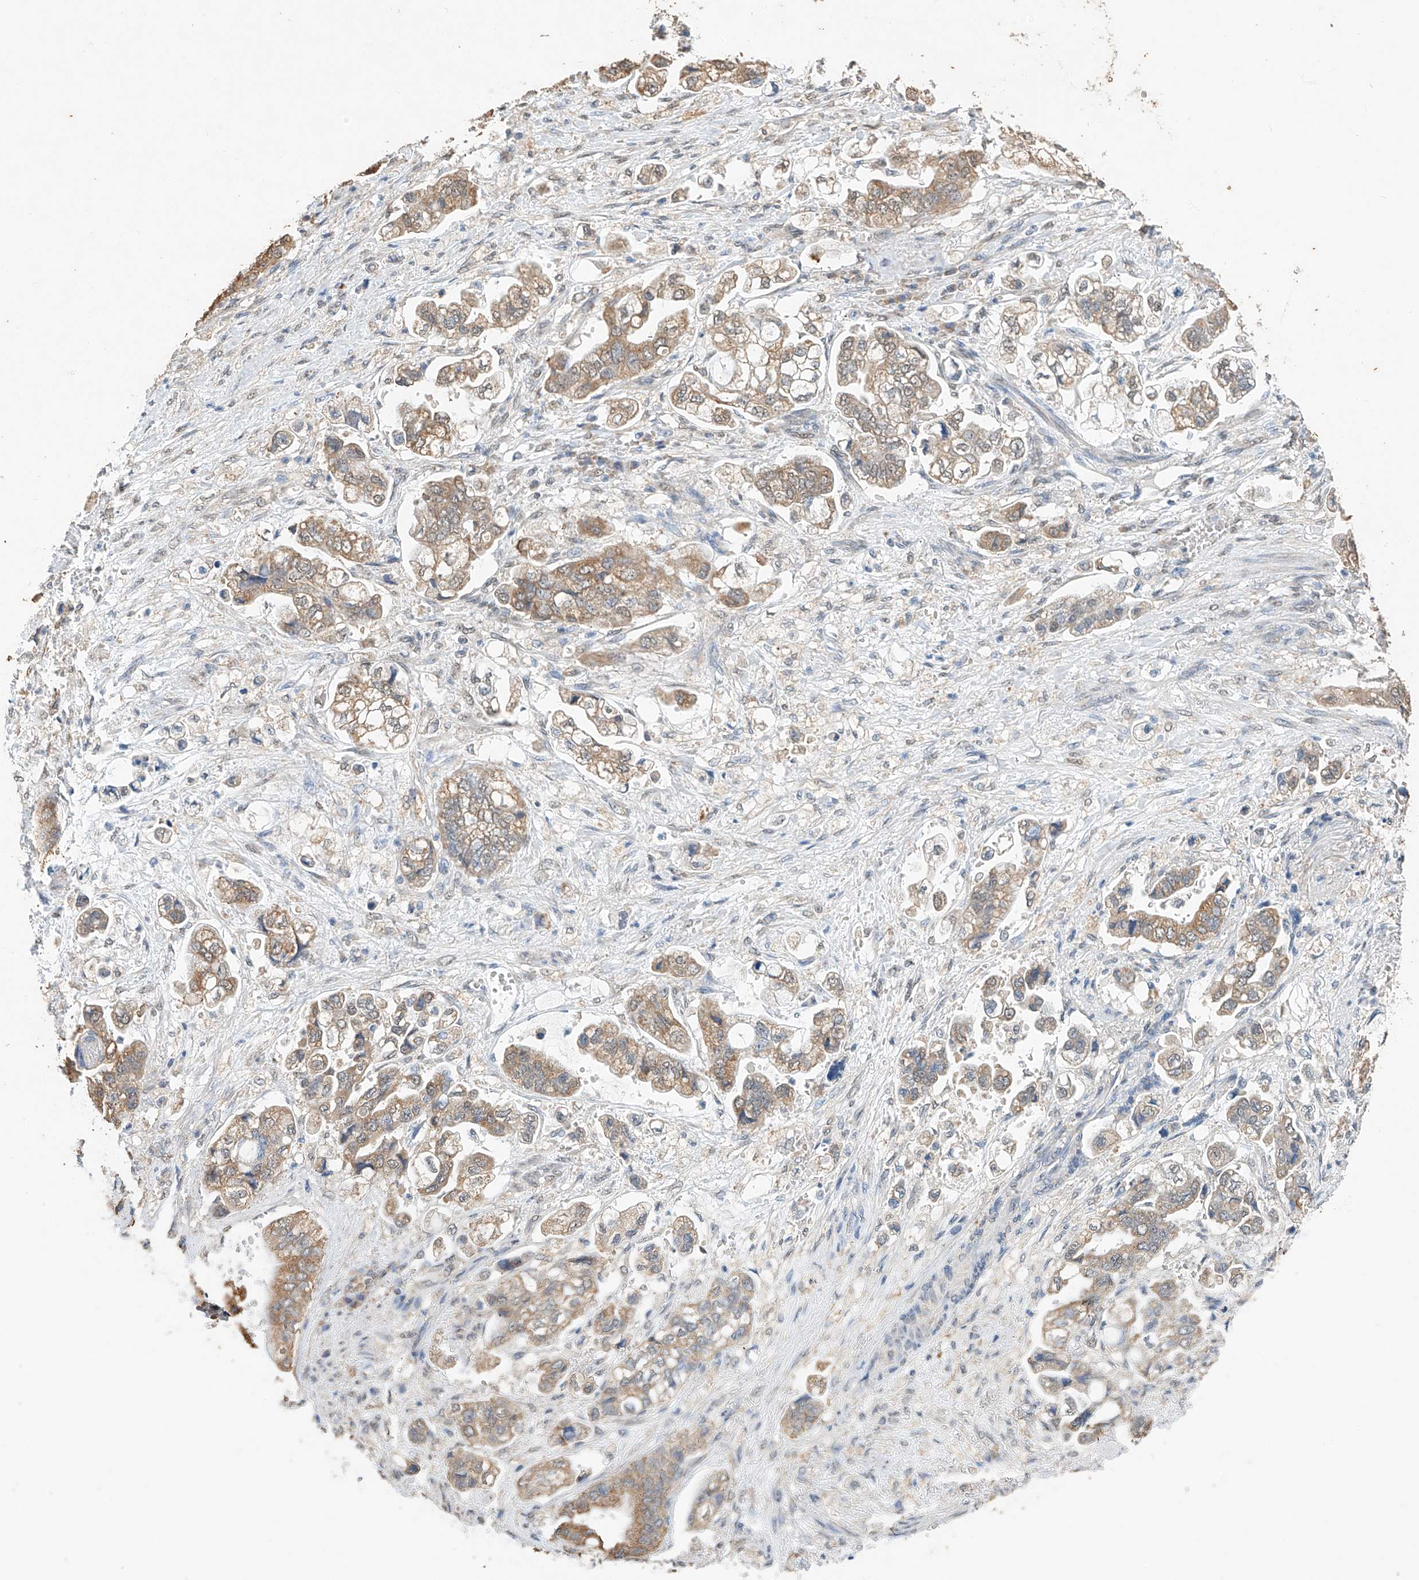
{"staining": {"intensity": "weak", "quantity": ">75%", "location": "cytoplasmic/membranous"}, "tissue": "stomach cancer", "cell_type": "Tumor cells", "image_type": "cancer", "snomed": [{"axis": "morphology", "description": "Normal tissue, NOS"}, {"axis": "morphology", "description": "Adenocarcinoma, NOS"}, {"axis": "topography", "description": "Stomach"}], "caption": "This image reveals immunohistochemistry staining of adenocarcinoma (stomach), with low weak cytoplasmic/membranous positivity in about >75% of tumor cells.", "gene": "CERS4", "patient": {"sex": "male", "age": 62}}